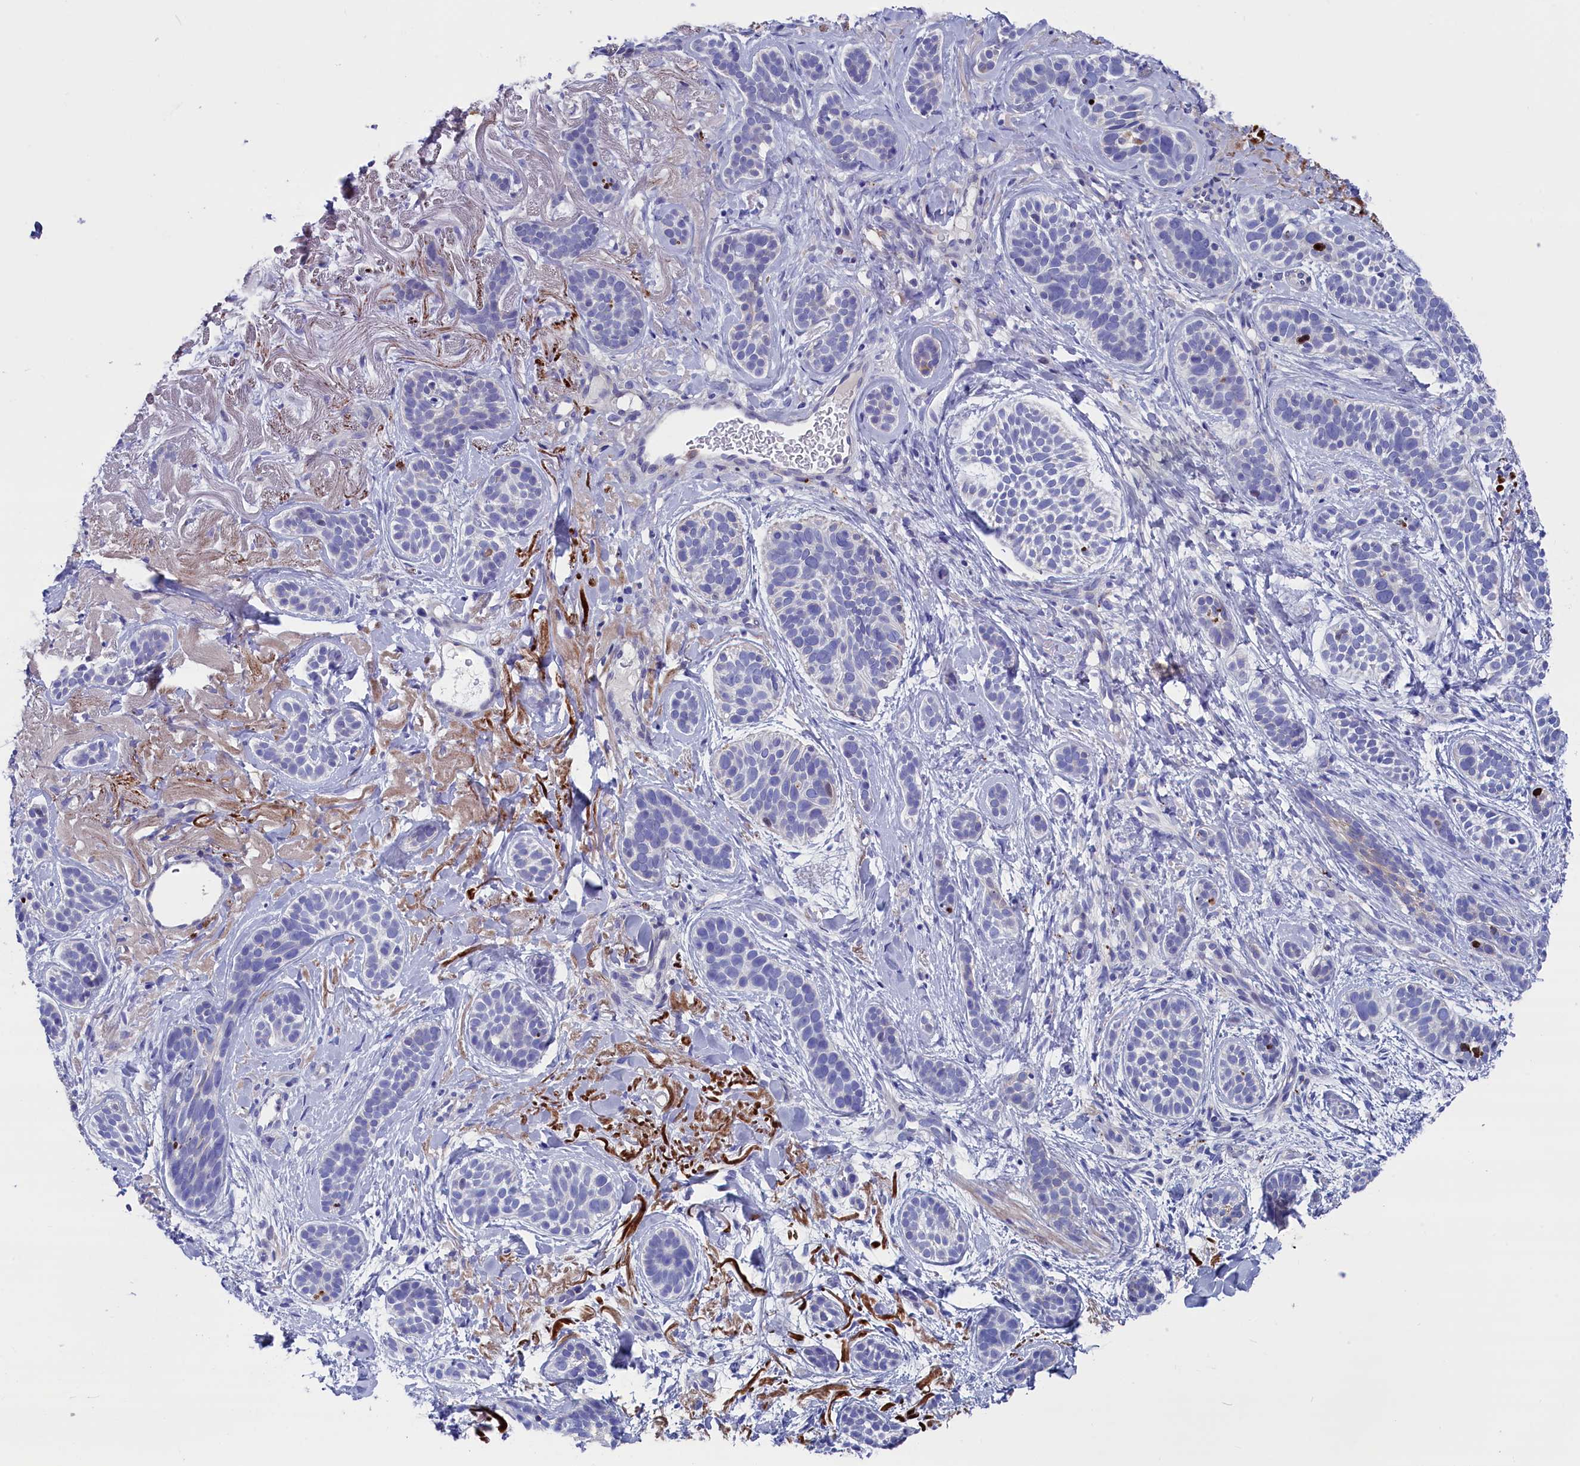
{"staining": {"intensity": "negative", "quantity": "none", "location": "none"}, "tissue": "skin cancer", "cell_type": "Tumor cells", "image_type": "cancer", "snomed": [{"axis": "morphology", "description": "Basal cell carcinoma"}, {"axis": "topography", "description": "Skin"}], "caption": "This image is of skin basal cell carcinoma stained with IHC to label a protein in brown with the nuclei are counter-stained blue. There is no positivity in tumor cells.", "gene": "NUDT7", "patient": {"sex": "male", "age": 71}}